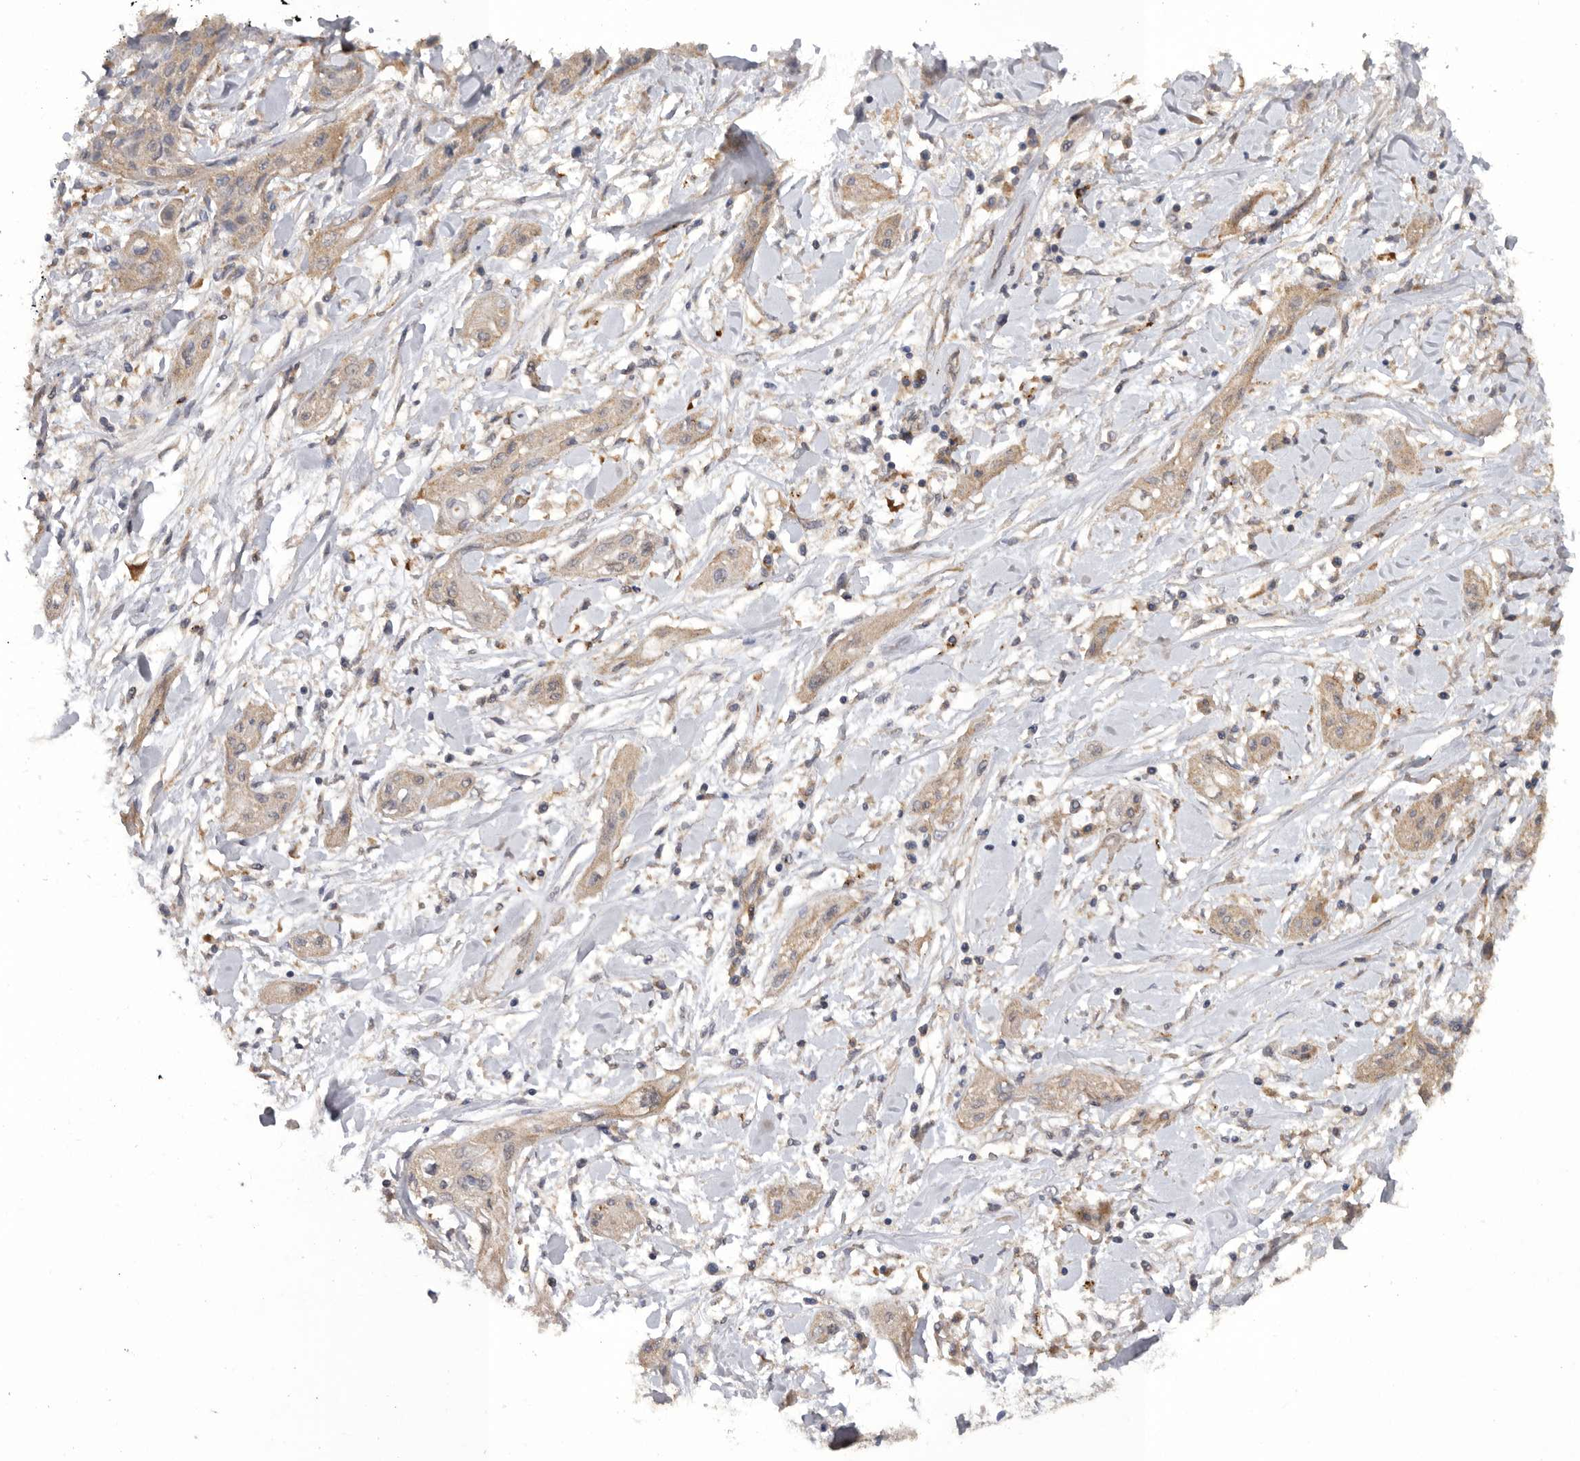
{"staining": {"intensity": "weak", "quantity": ">75%", "location": "cytoplasmic/membranous"}, "tissue": "lung cancer", "cell_type": "Tumor cells", "image_type": "cancer", "snomed": [{"axis": "morphology", "description": "Squamous cell carcinoma, NOS"}, {"axis": "topography", "description": "Lung"}], "caption": "Immunohistochemistry of squamous cell carcinoma (lung) exhibits low levels of weak cytoplasmic/membranous staining in approximately >75% of tumor cells. (Stains: DAB in brown, nuclei in blue, Microscopy: brightfield microscopy at high magnification).", "gene": "PODXL2", "patient": {"sex": "female", "age": 47}}